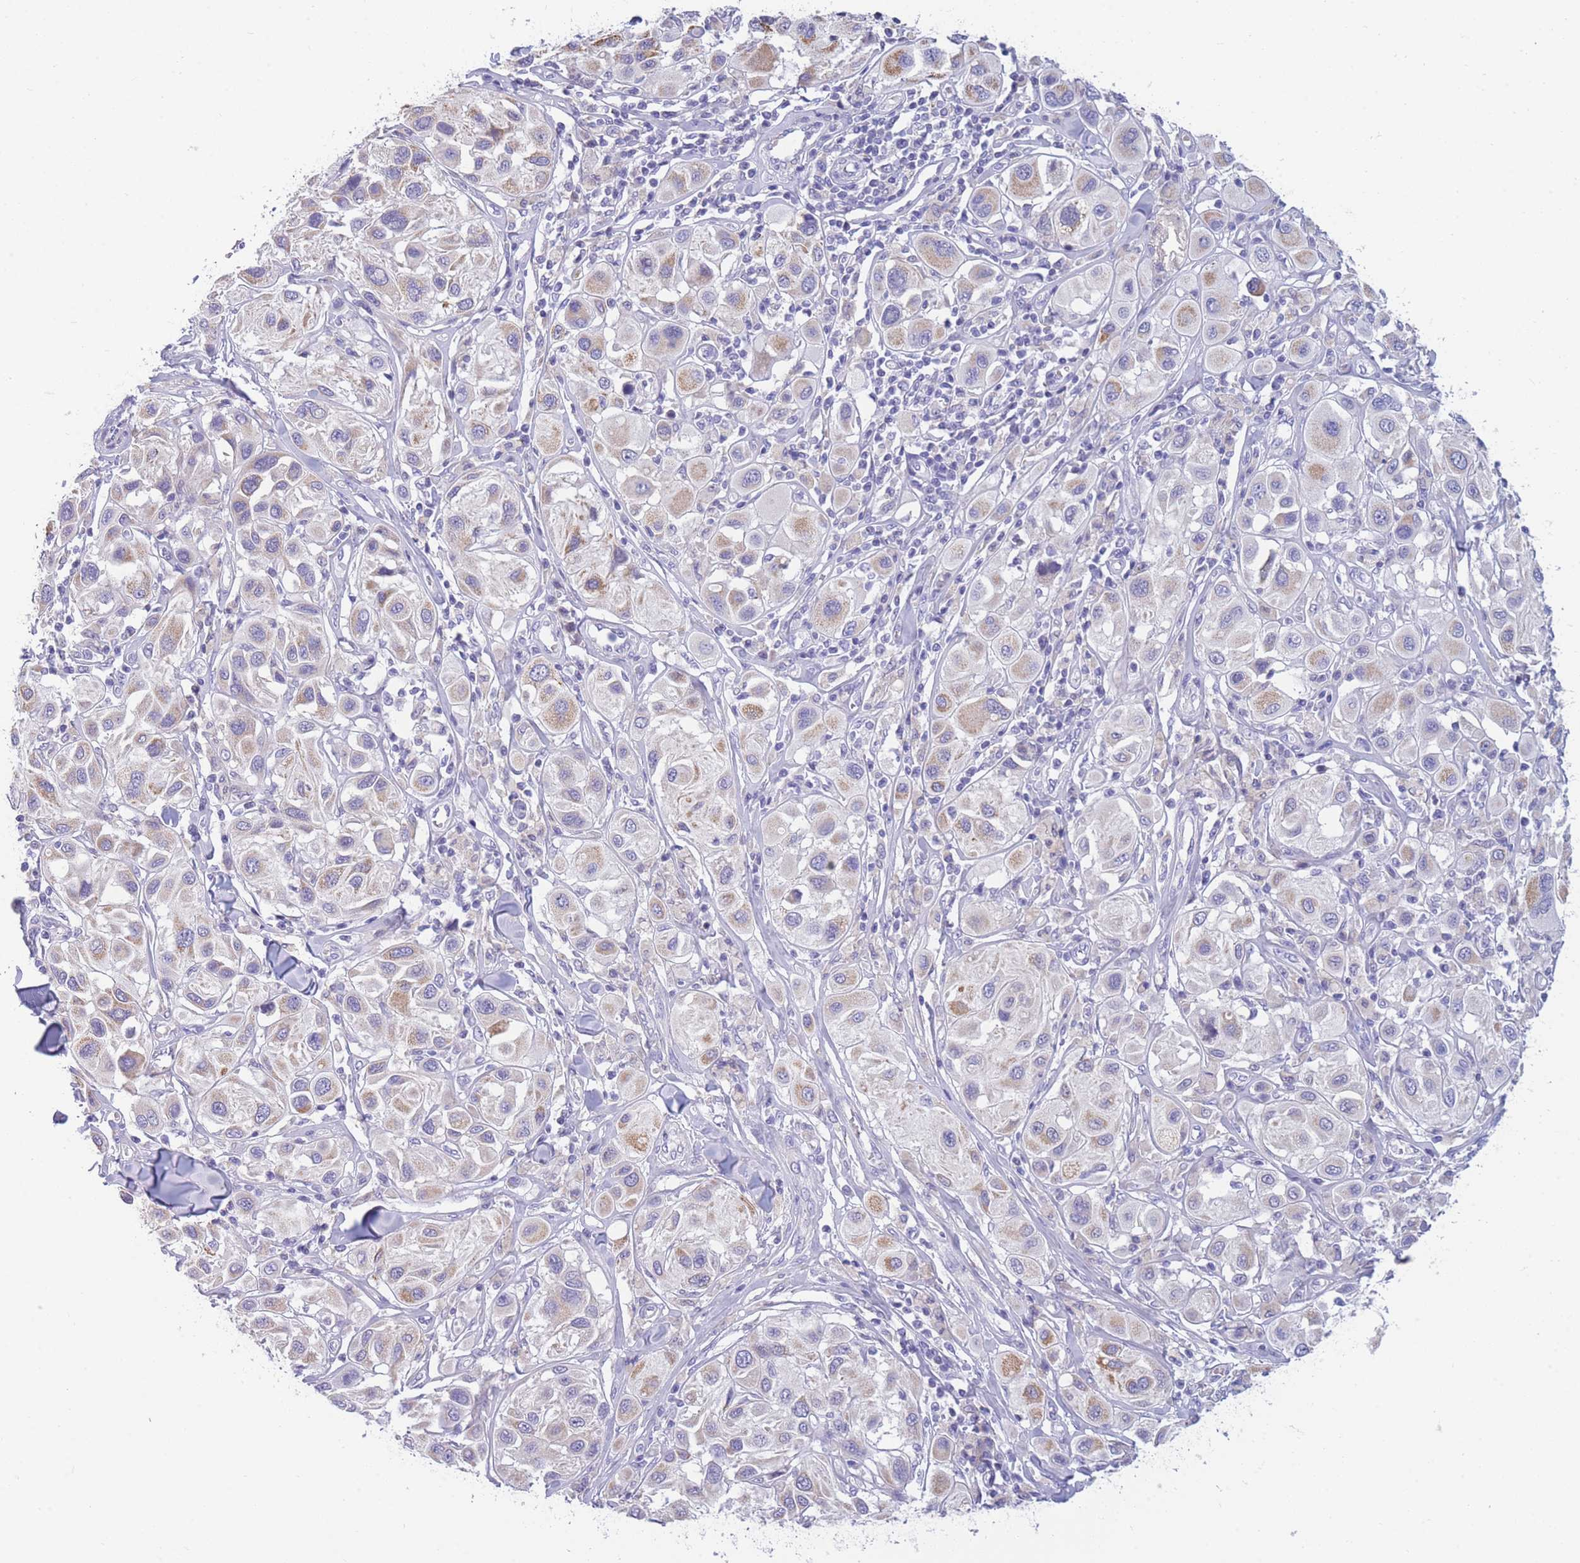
{"staining": {"intensity": "weak", "quantity": "25%-75%", "location": "cytoplasmic/membranous"}, "tissue": "melanoma", "cell_type": "Tumor cells", "image_type": "cancer", "snomed": [{"axis": "morphology", "description": "Malignant melanoma, Metastatic site"}, {"axis": "topography", "description": "Skin"}], "caption": "Immunohistochemistry (IHC) micrograph of neoplastic tissue: melanoma stained using immunohistochemistry (IHC) reveals low levels of weak protein expression localized specifically in the cytoplasmic/membranous of tumor cells, appearing as a cytoplasmic/membranous brown color.", "gene": "DHRS11", "patient": {"sex": "male", "age": 41}}